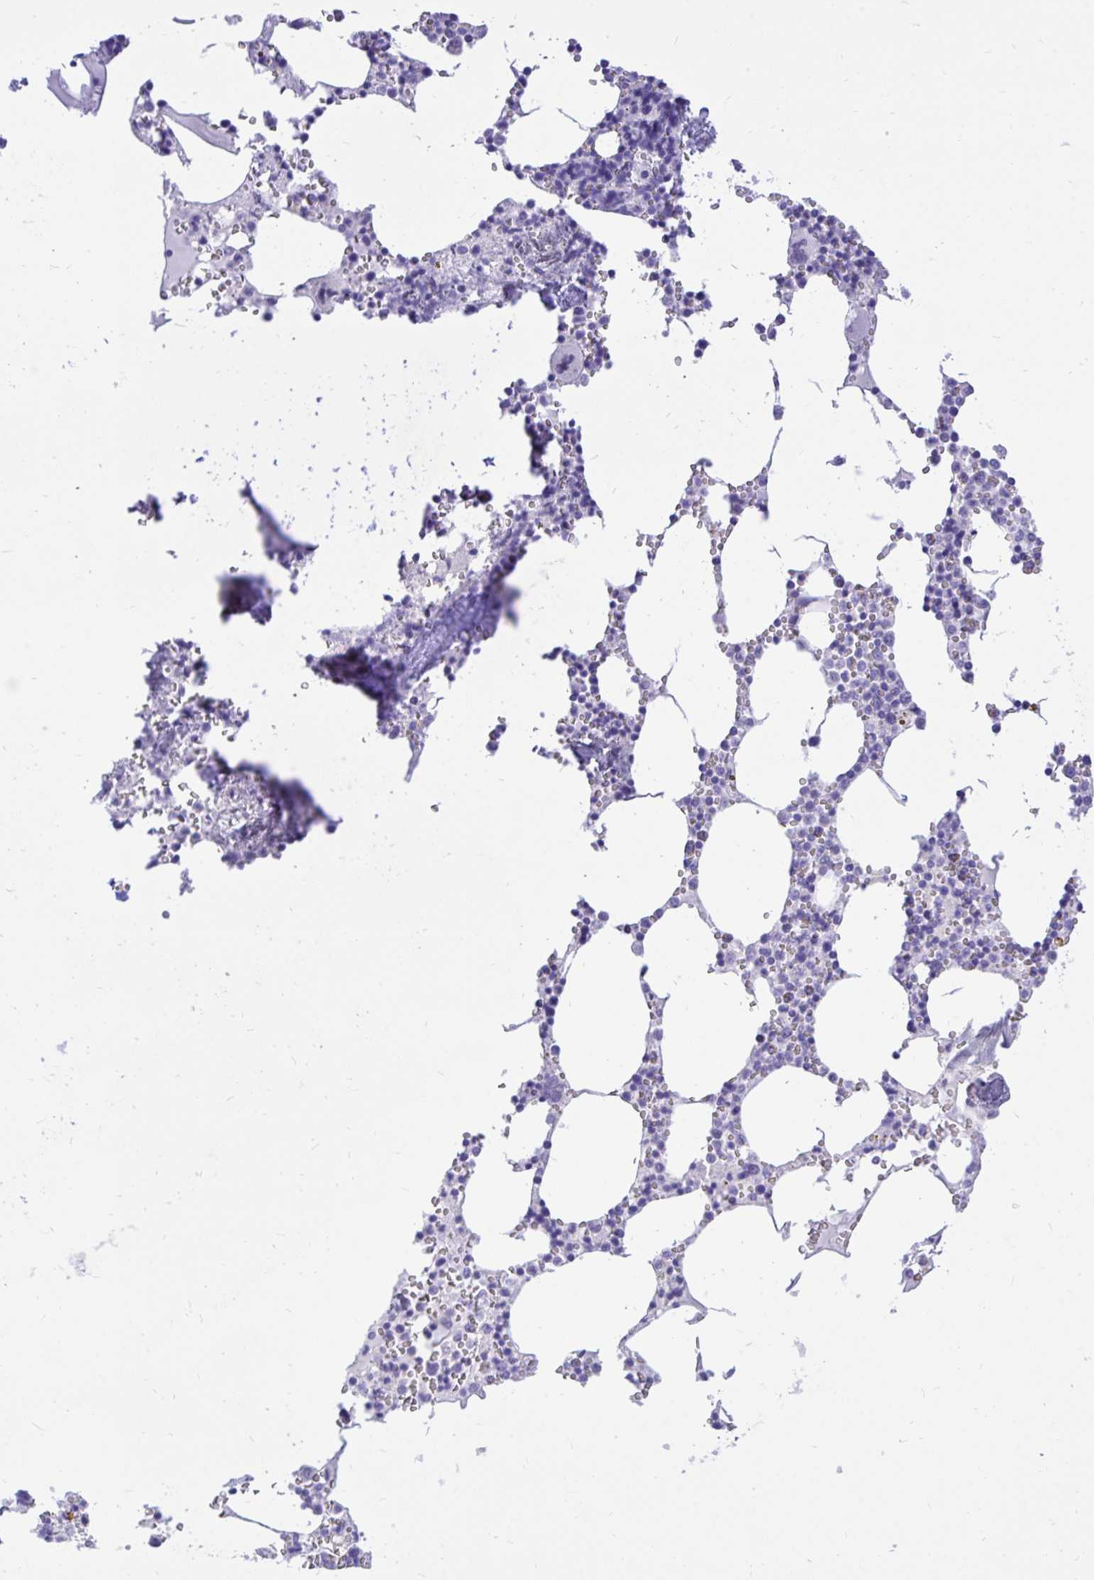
{"staining": {"intensity": "negative", "quantity": "none", "location": "none"}, "tissue": "bone marrow", "cell_type": "Hematopoietic cells", "image_type": "normal", "snomed": [{"axis": "morphology", "description": "Normal tissue, NOS"}, {"axis": "topography", "description": "Bone marrow"}], "caption": "IHC of normal bone marrow demonstrates no expression in hematopoietic cells.", "gene": "MON1A", "patient": {"sex": "male", "age": 54}}